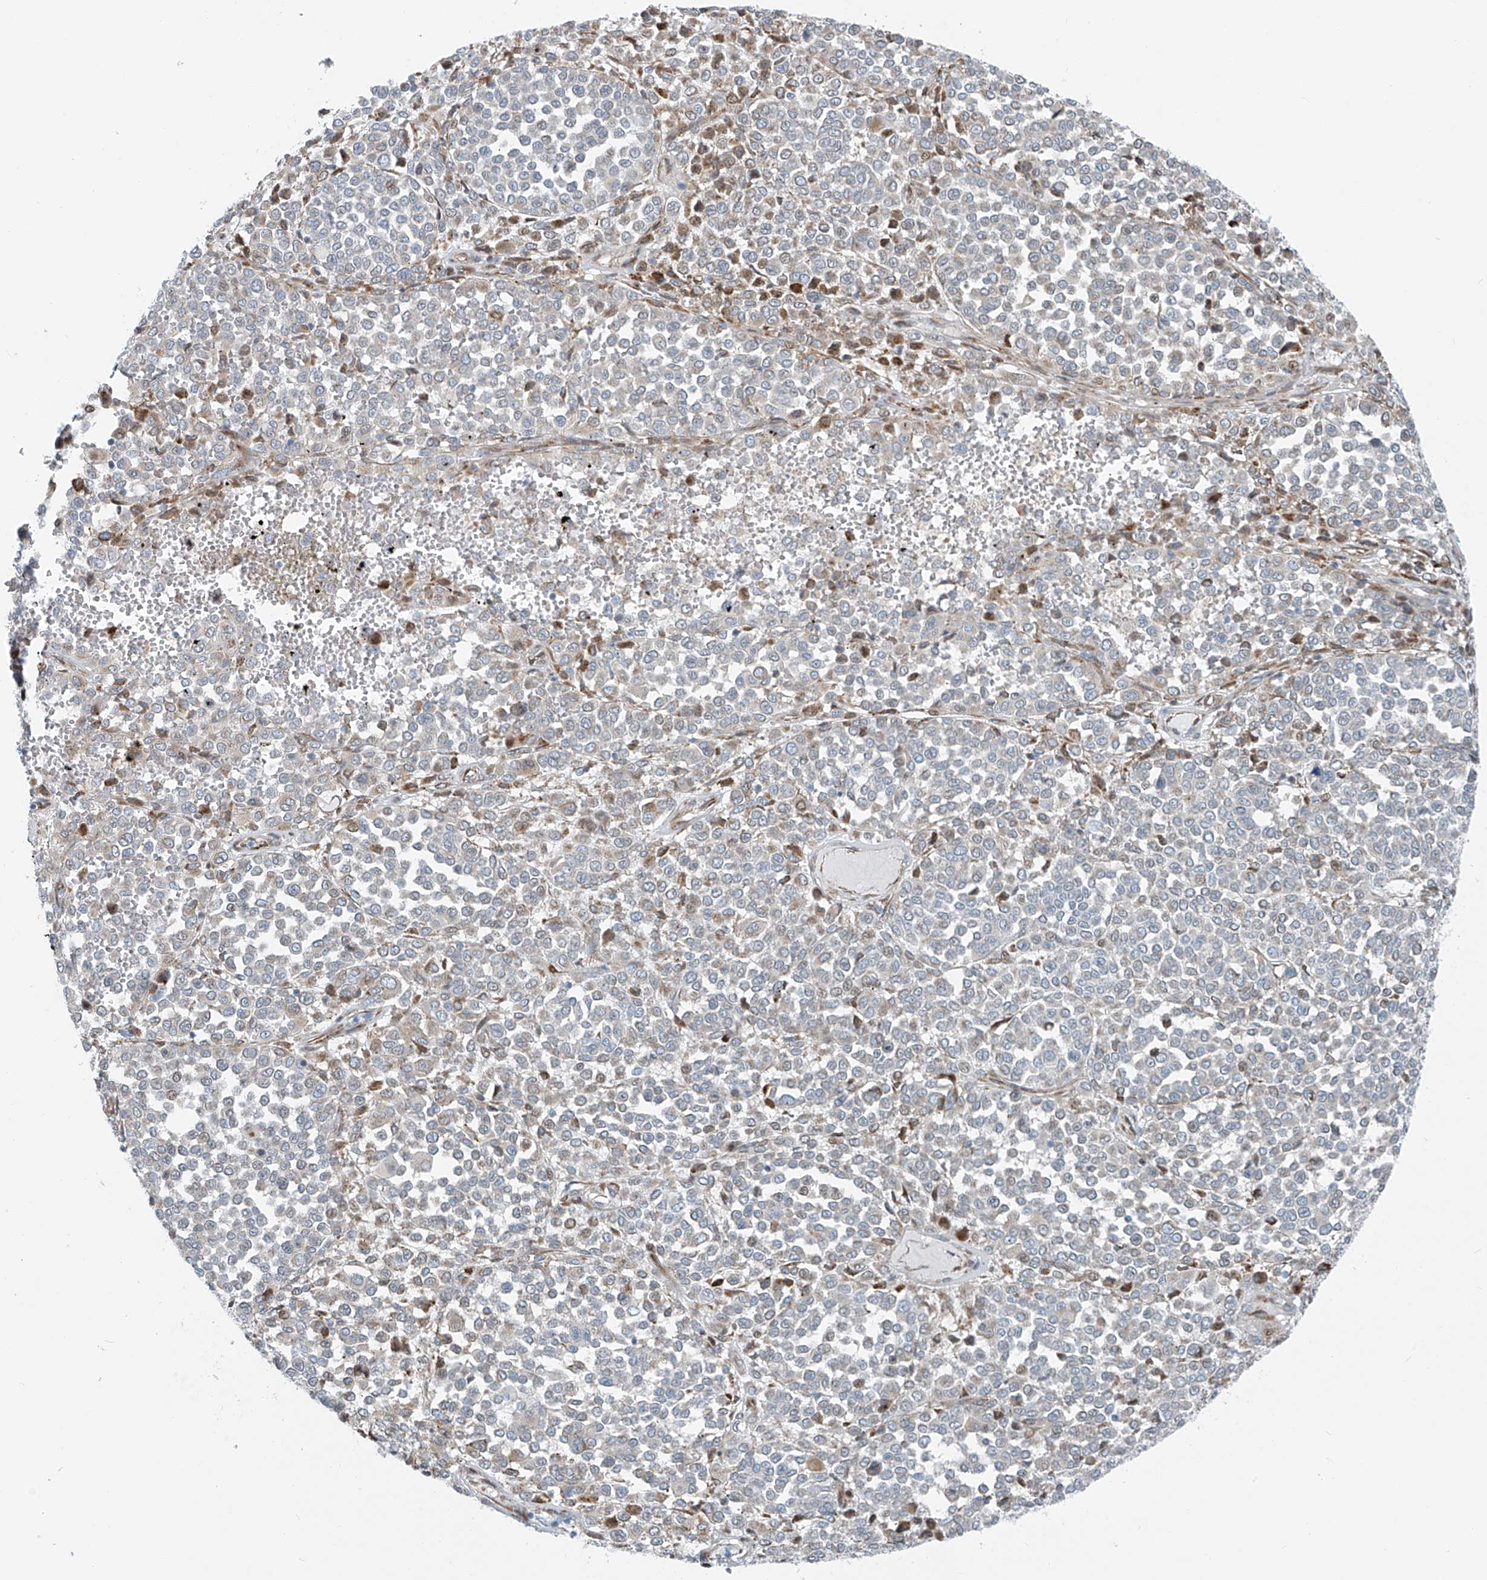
{"staining": {"intensity": "negative", "quantity": "none", "location": "none"}, "tissue": "melanoma", "cell_type": "Tumor cells", "image_type": "cancer", "snomed": [{"axis": "morphology", "description": "Malignant melanoma, Metastatic site"}, {"axis": "topography", "description": "Pancreas"}], "caption": "Tumor cells show no significant protein expression in malignant melanoma (metastatic site).", "gene": "HIC2", "patient": {"sex": "female", "age": 30}}